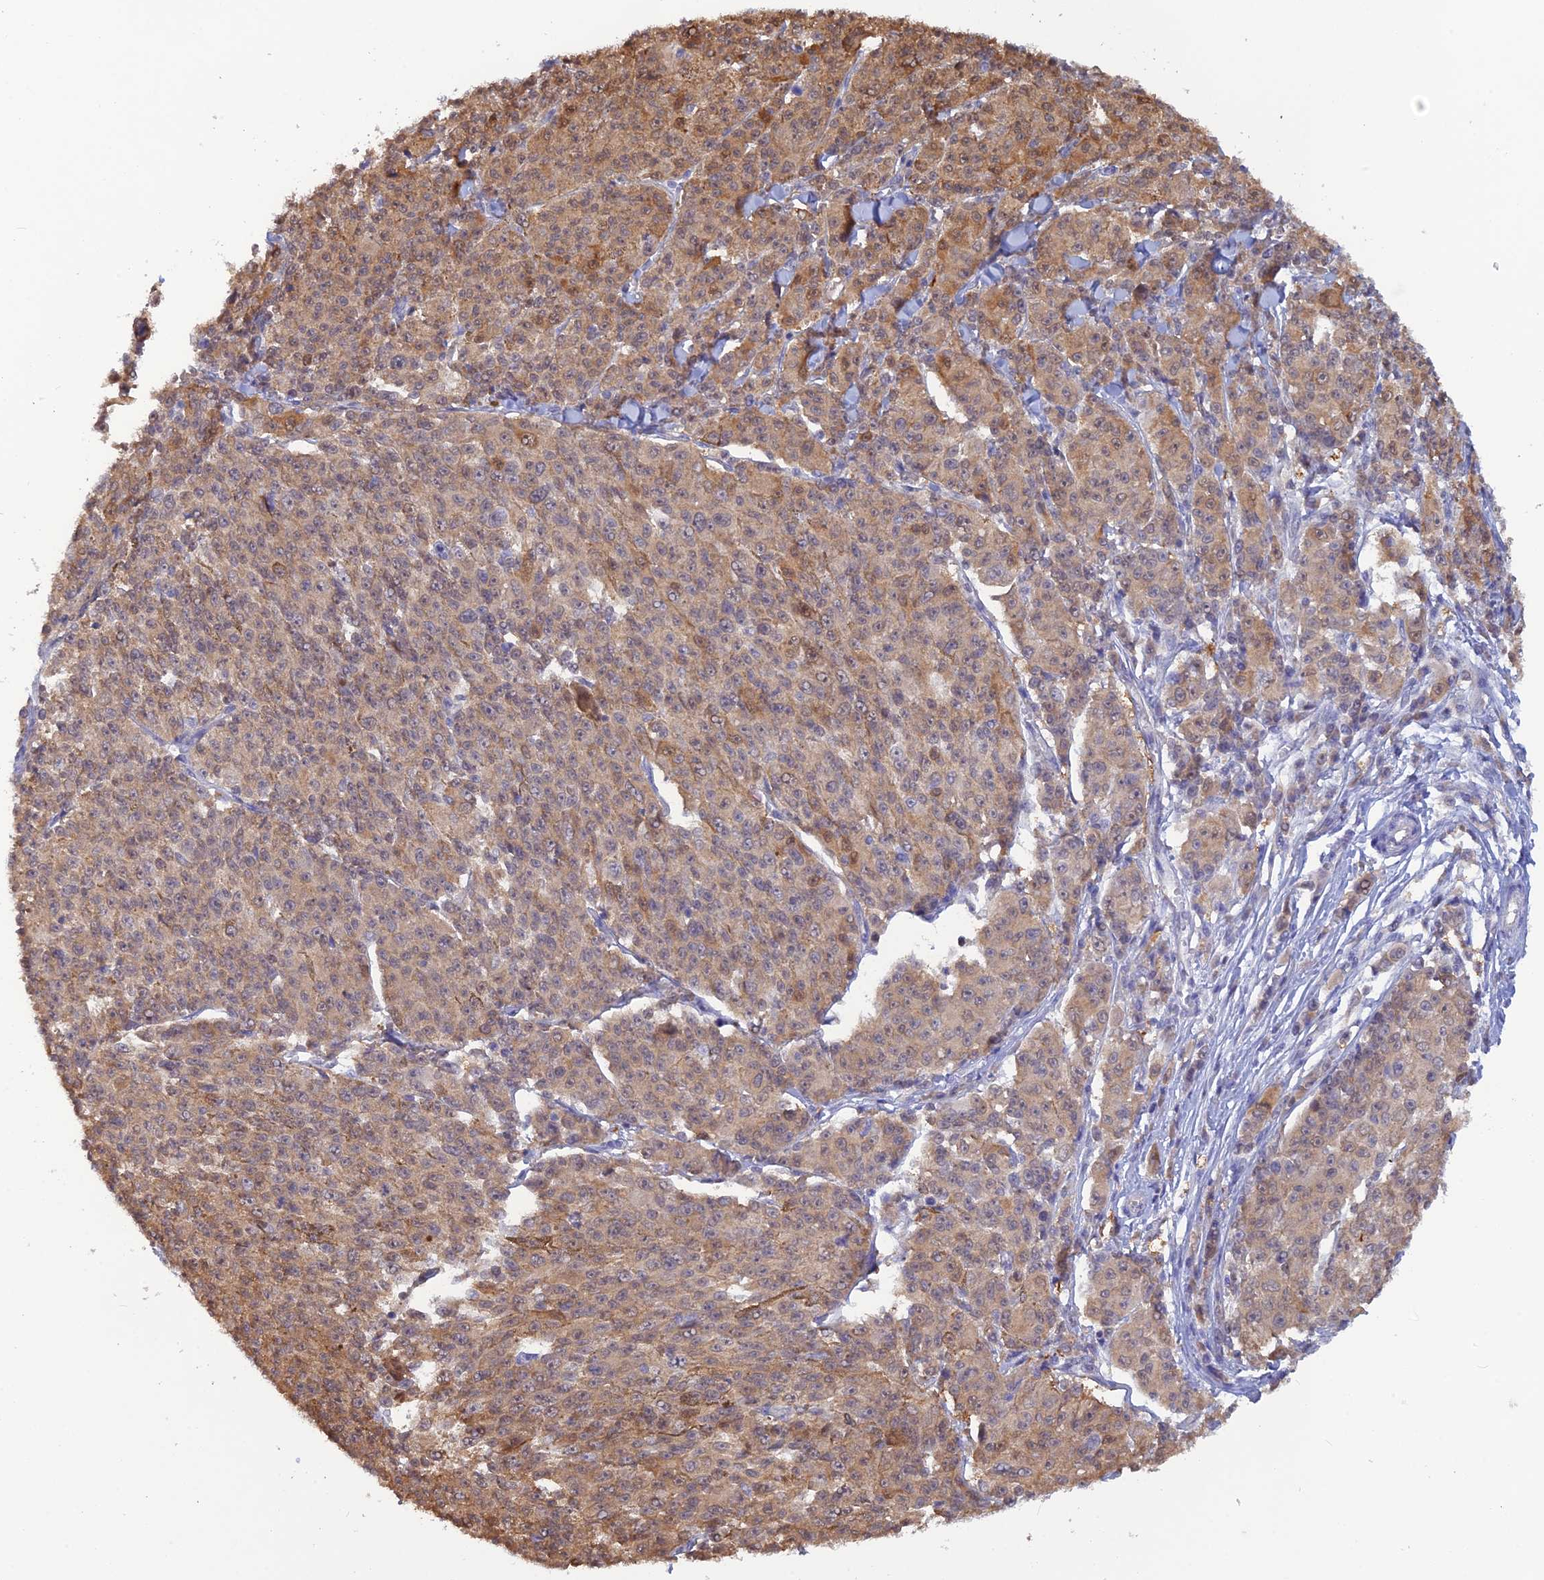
{"staining": {"intensity": "weak", "quantity": ">75%", "location": "cytoplasmic/membranous,nuclear"}, "tissue": "melanoma", "cell_type": "Tumor cells", "image_type": "cancer", "snomed": [{"axis": "morphology", "description": "Malignant melanoma, NOS"}, {"axis": "topography", "description": "Skin"}], "caption": "Protein expression analysis of melanoma exhibits weak cytoplasmic/membranous and nuclear staining in approximately >75% of tumor cells. (Stains: DAB (3,3'-diaminobenzidine) in brown, nuclei in blue, Microscopy: brightfield microscopy at high magnification).", "gene": "HINT1", "patient": {"sex": "female", "age": 52}}